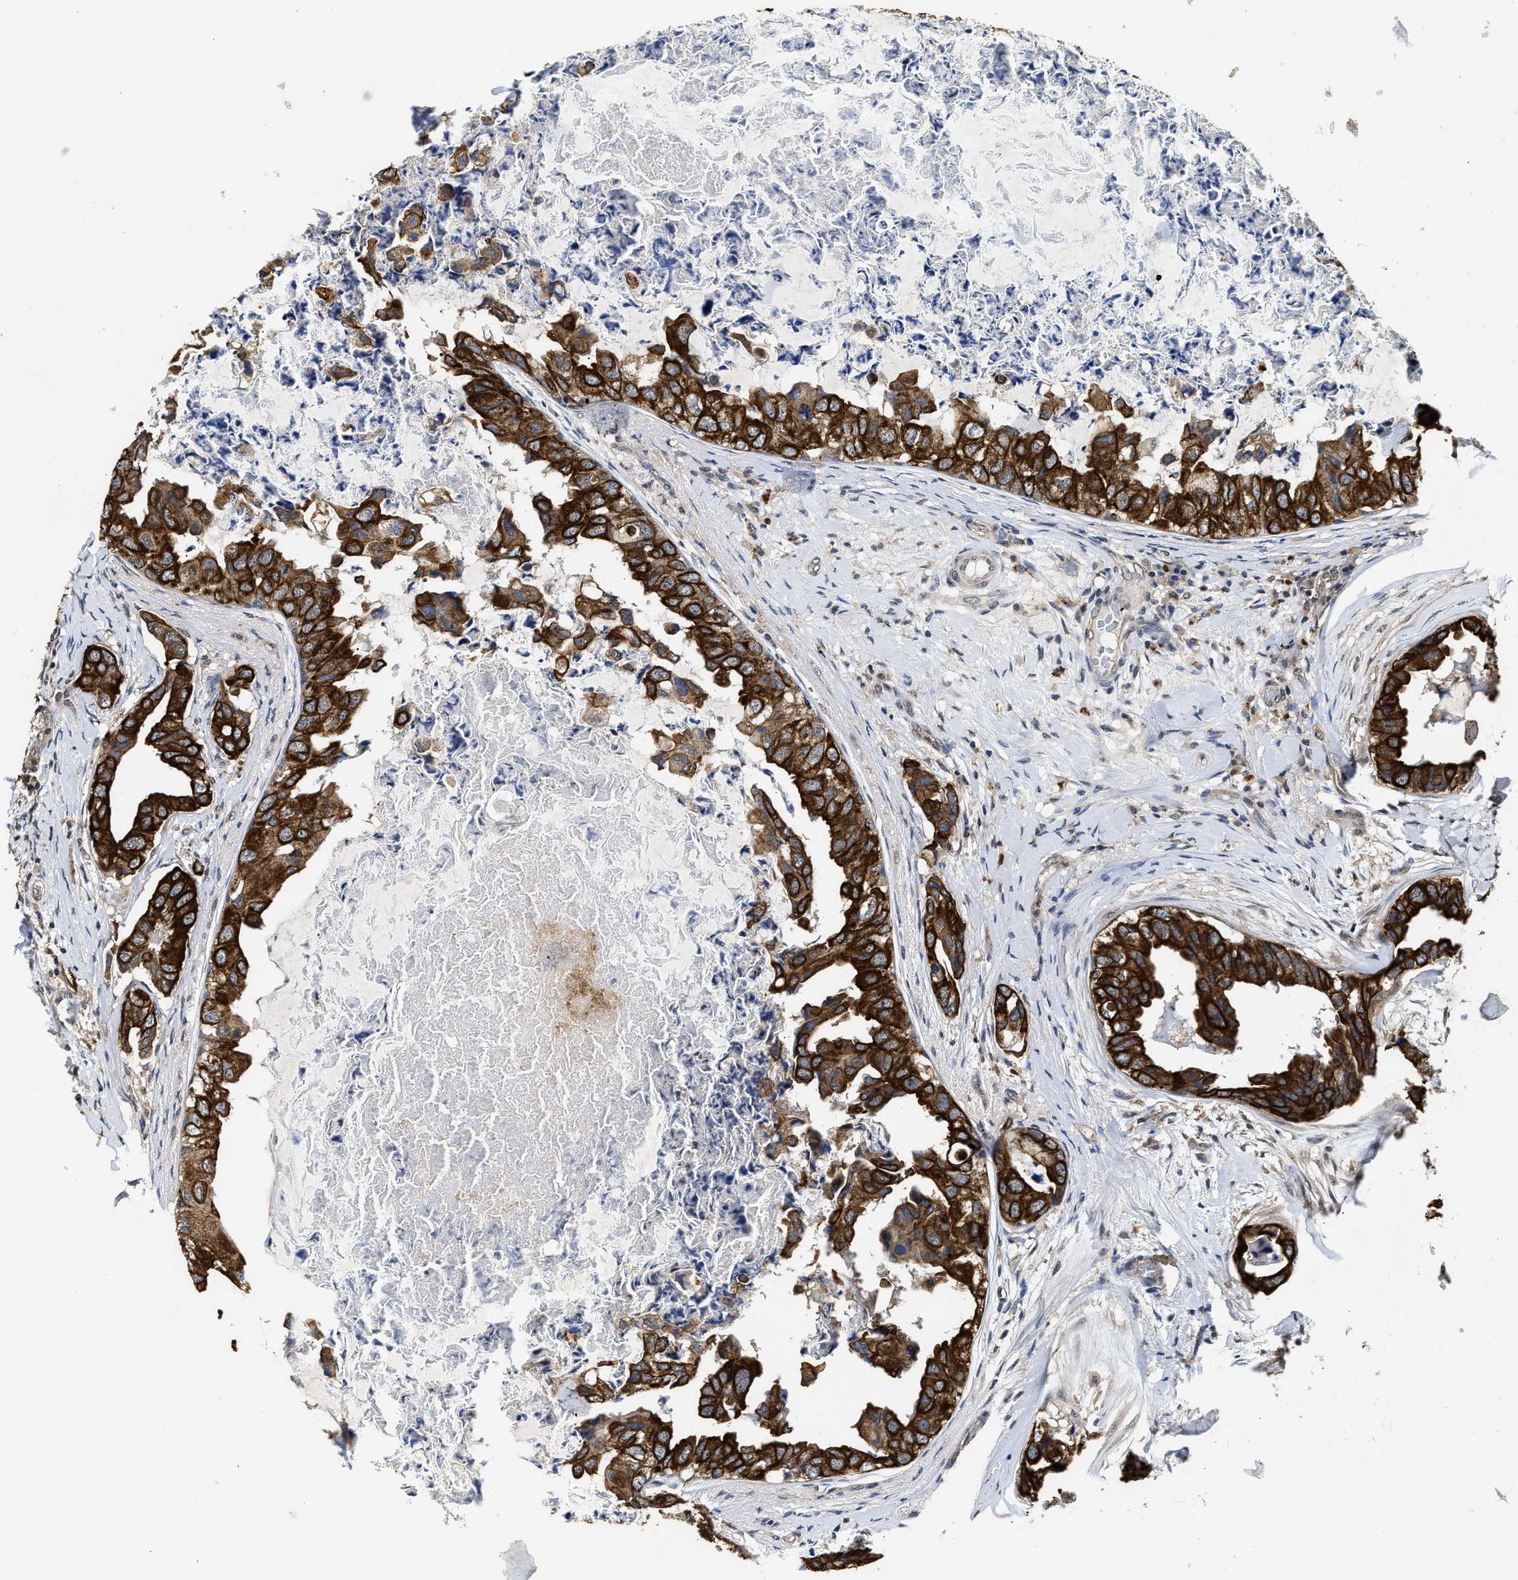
{"staining": {"intensity": "strong", "quantity": ">75%", "location": "cytoplasmic/membranous"}, "tissue": "breast cancer", "cell_type": "Tumor cells", "image_type": "cancer", "snomed": [{"axis": "morphology", "description": "Normal tissue, NOS"}, {"axis": "morphology", "description": "Duct carcinoma"}, {"axis": "topography", "description": "Breast"}], "caption": "This is an image of immunohistochemistry staining of invasive ductal carcinoma (breast), which shows strong positivity in the cytoplasmic/membranous of tumor cells.", "gene": "CTNNA1", "patient": {"sex": "female", "age": 40}}